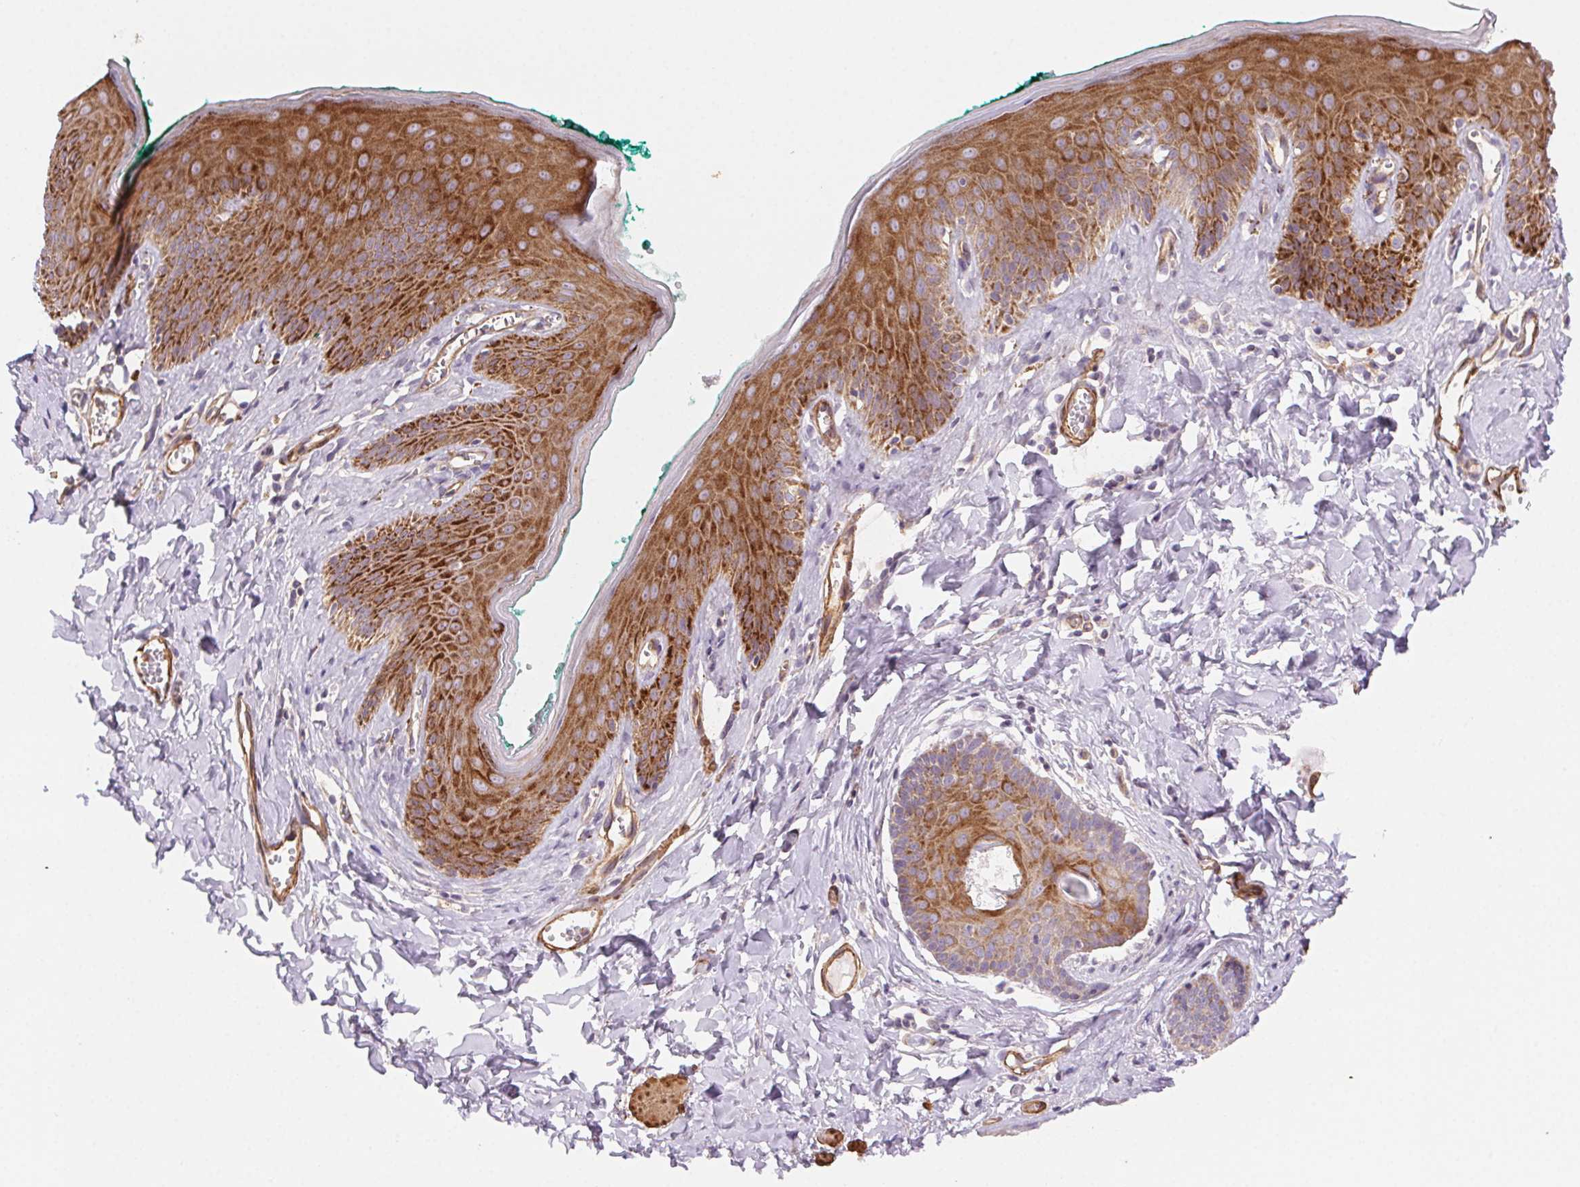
{"staining": {"intensity": "strong", "quantity": ">75%", "location": "cytoplasmic/membranous"}, "tissue": "skin", "cell_type": "Epidermal cells", "image_type": "normal", "snomed": [{"axis": "morphology", "description": "Normal tissue, NOS"}, {"axis": "topography", "description": "Vulva"}, {"axis": "topography", "description": "Peripheral nerve tissue"}], "caption": "Protein analysis of unremarkable skin exhibits strong cytoplasmic/membranous staining in approximately >75% of epidermal cells.", "gene": "GPX8", "patient": {"sex": "female", "age": 66}}